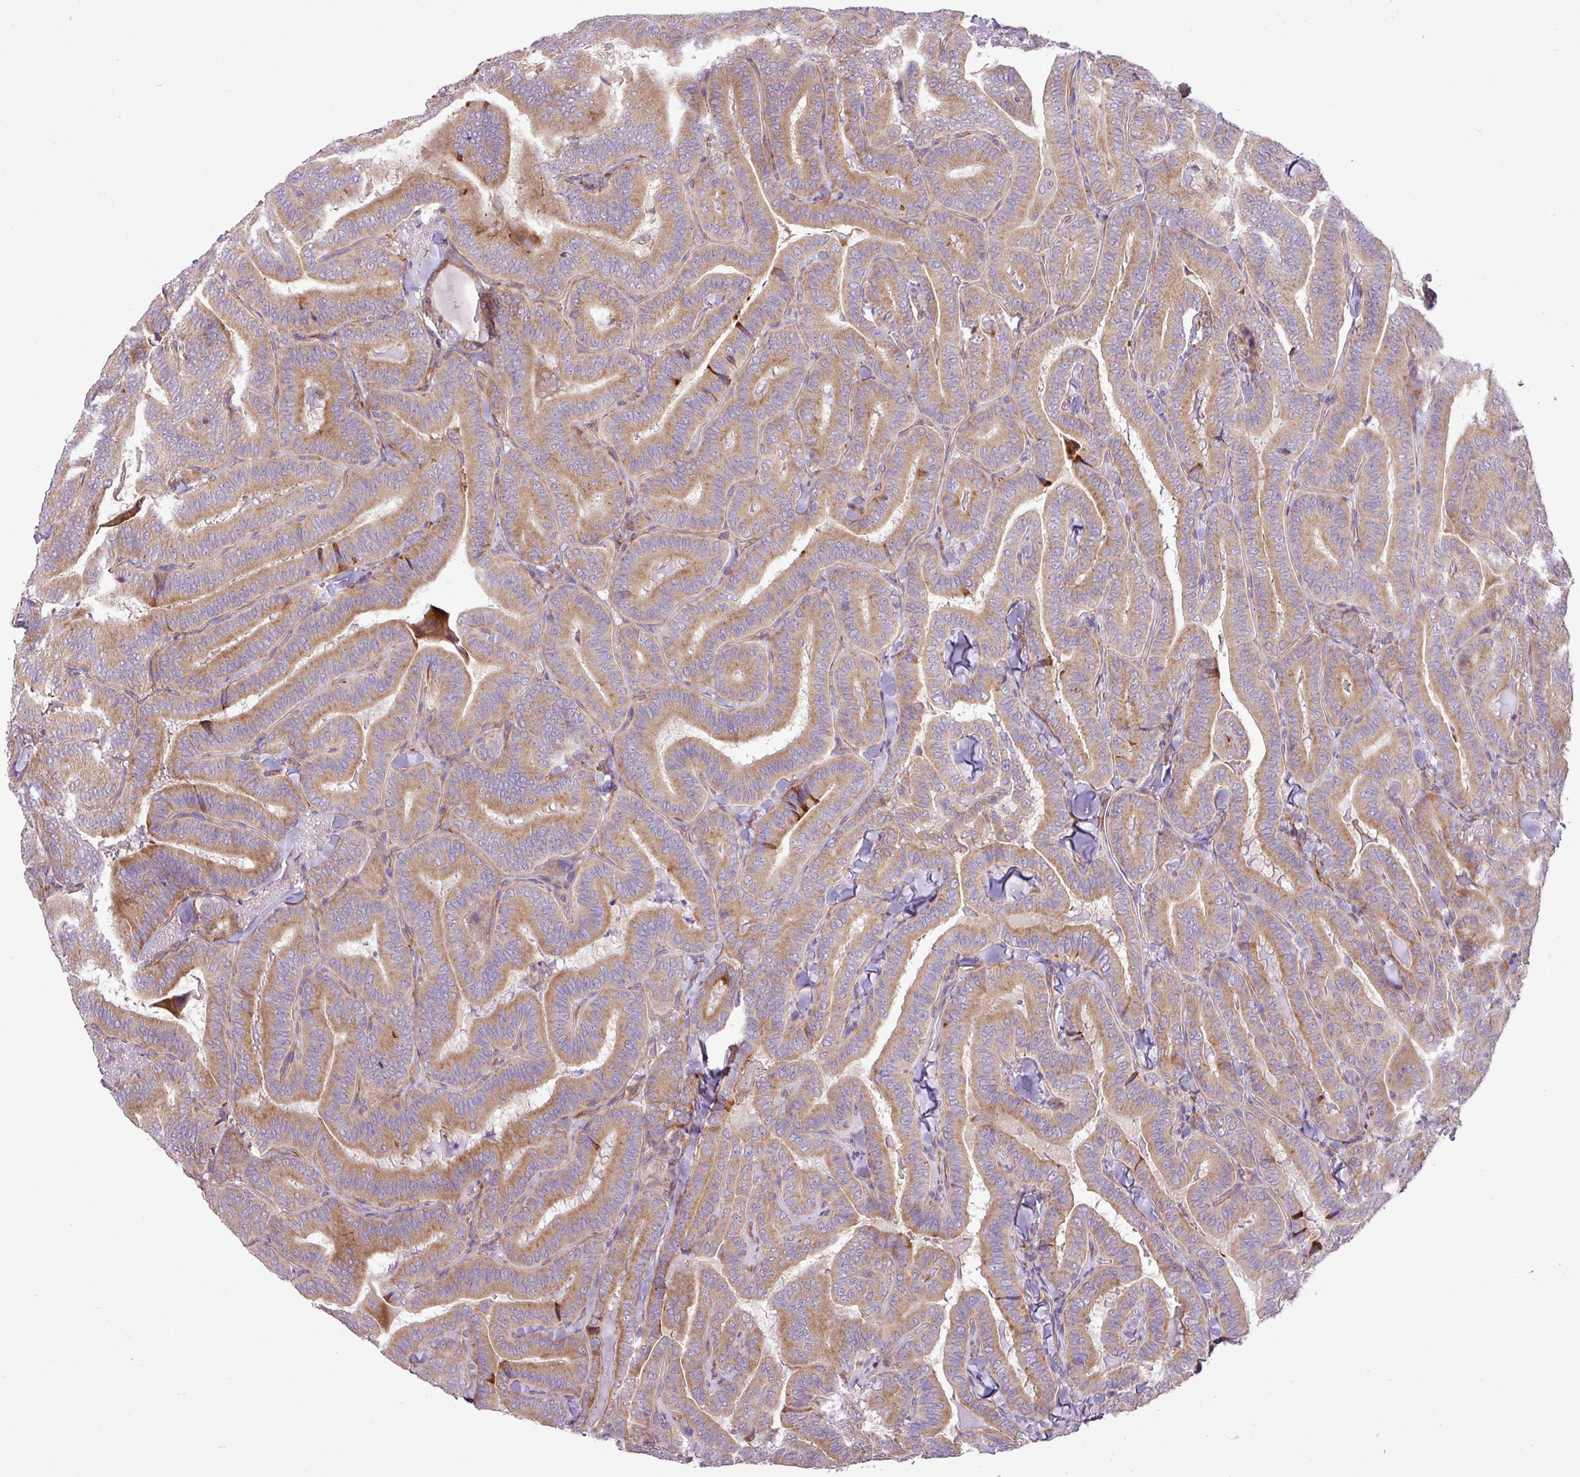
{"staining": {"intensity": "moderate", "quantity": ">75%", "location": "cytoplasmic/membranous"}, "tissue": "thyroid cancer", "cell_type": "Tumor cells", "image_type": "cancer", "snomed": [{"axis": "morphology", "description": "Papillary adenocarcinoma, NOS"}, {"axis": "topography", "description": "Thyroid gland"}], "caption": "Papillary adenocarcinoma (thyroid) stained with a protein marker demonstrates moderate staining in tumor cells.", "gene": "RPL13", "patient": {"sex": "male", "age": 61}}